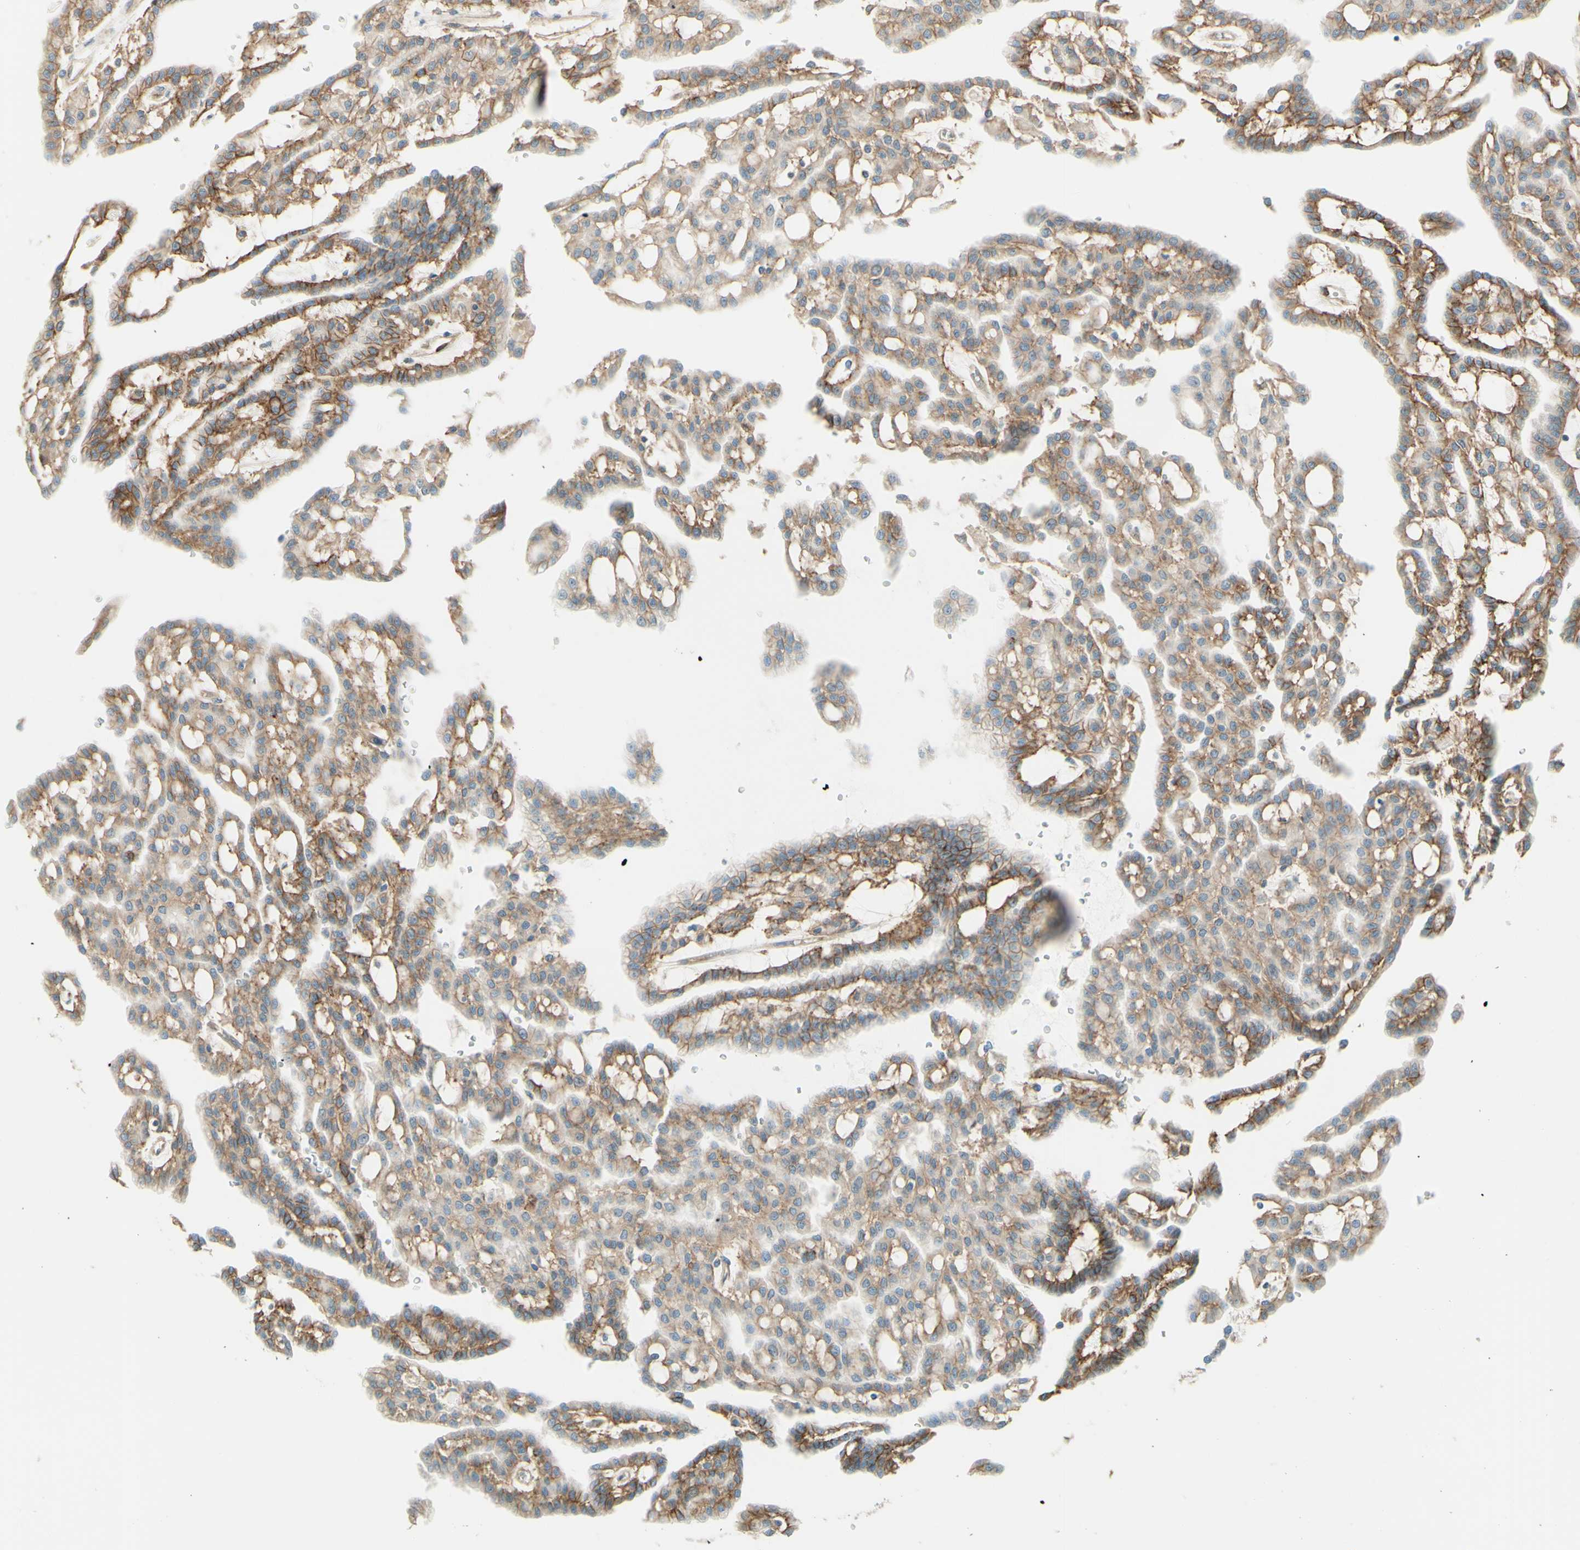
{"staining": {"intensity": "weak", "quantity": "25%-75%", "location": "cytoplasmic/membranous"}, "tissue": "renal cancer", "cell_type": "Tumor cells", "image_type": "cancer", "snomed": [{"axis": "morphology", "description": "Adenocarcinoma, NOS"}, {"axis": "topography", "description": "Kidney"}], "caption": "A high-resolution histopathology image shows IHC staining of adenocarcinoma (renal), which reveals weak cytoplasmic/membranous expression in about 25%-75% of tumor cells.", "gene": "RNF149", "patient": {"sex": "male", "age": 63}}